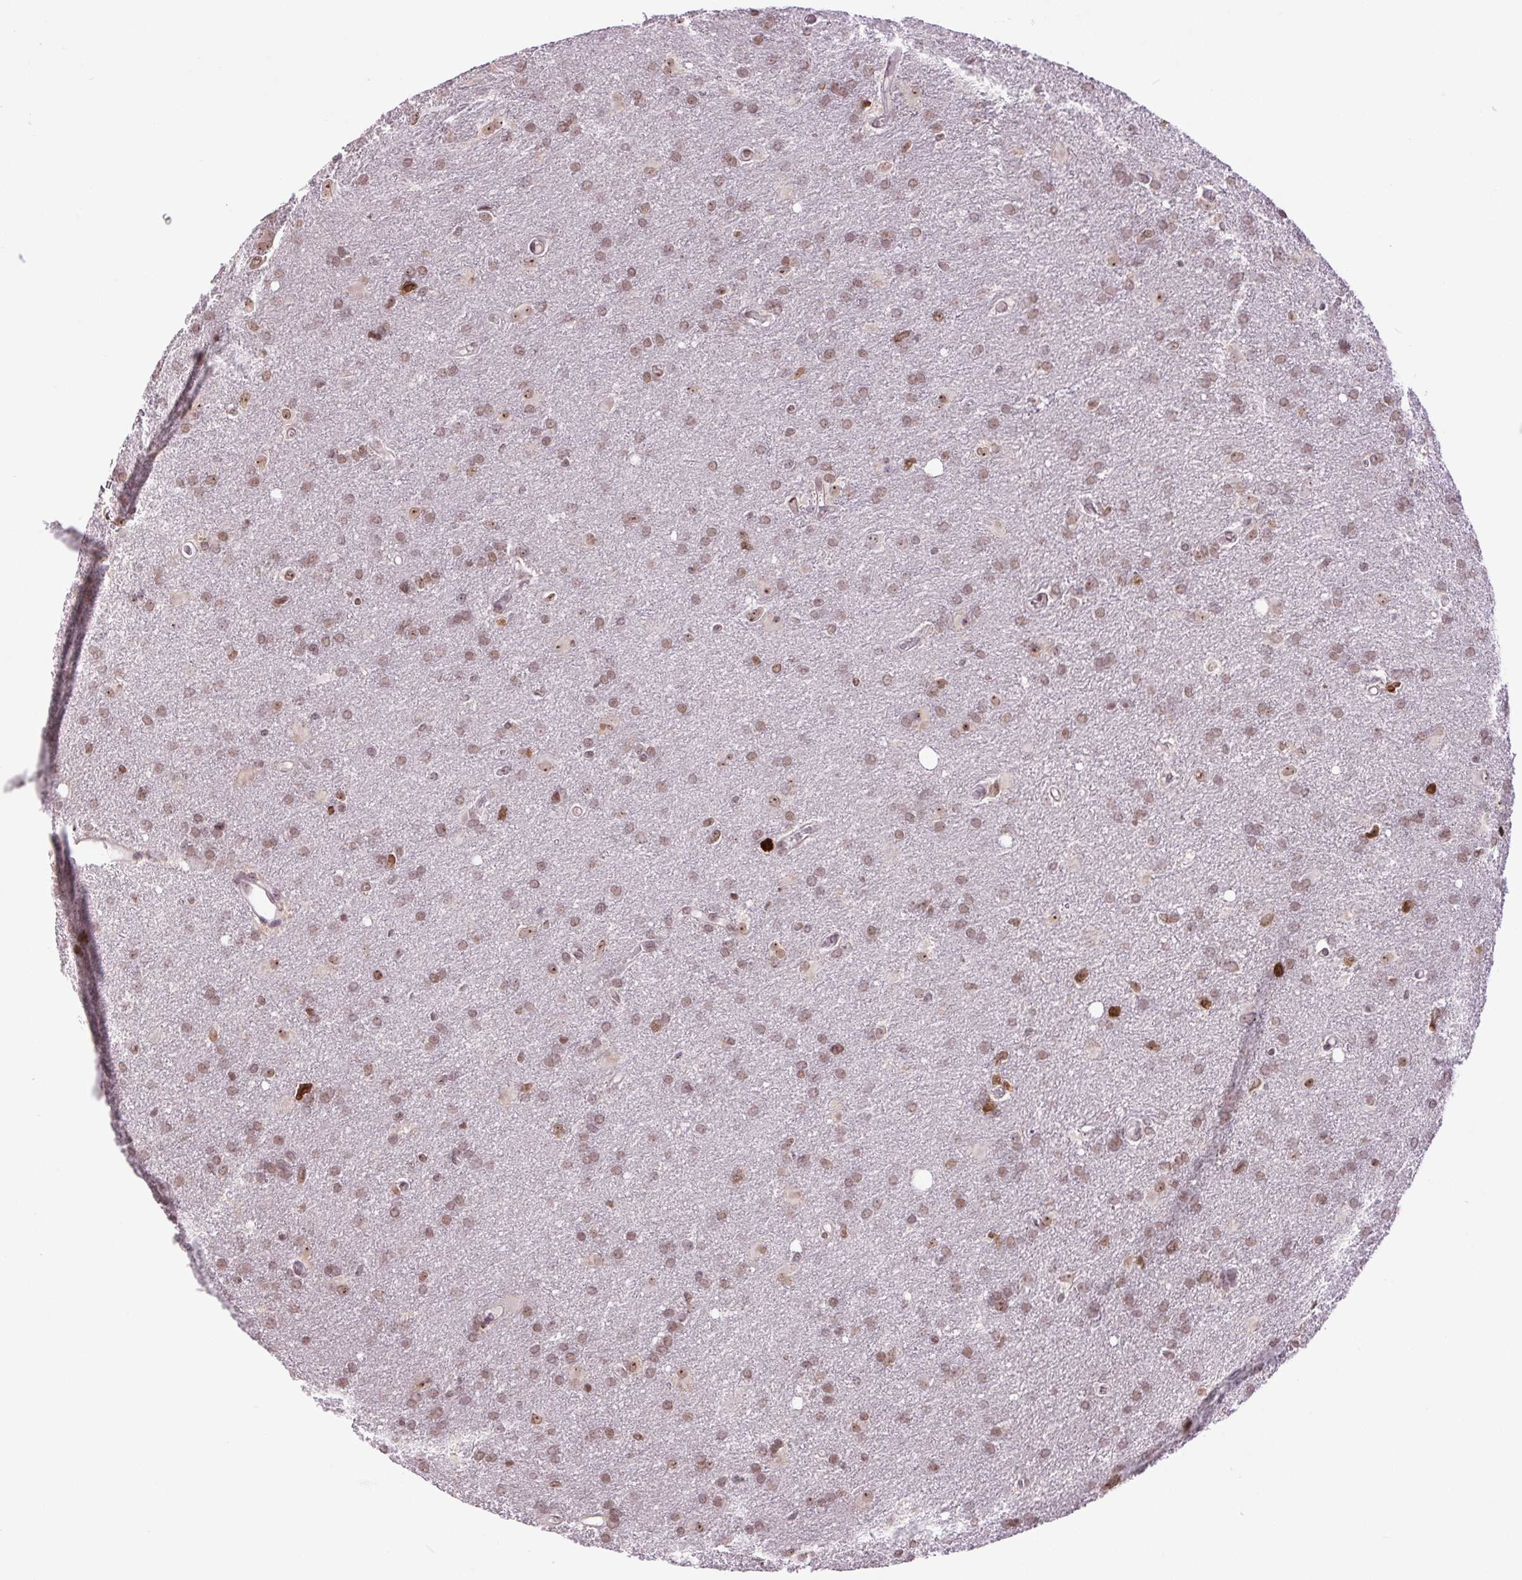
{"staining": {"intensity": "moderate", "quantity": ">75%", "location": "nuclear"}, "tissue": "glioma", "cell_type": "Tumor cells", "image_type": "cancer", "snomed": [{"axis": "morphology", "description": "Glioma, malignant, High grade"}, {"axis": "topography", "description": "Brain"}], "caption": "Immunohistochemical staining of glioma exhibits moderate nuclear protein expression in about >75% of tumor cells.", "gene": "SMIM6", "patient": {"sex": "male", "age": 53}}